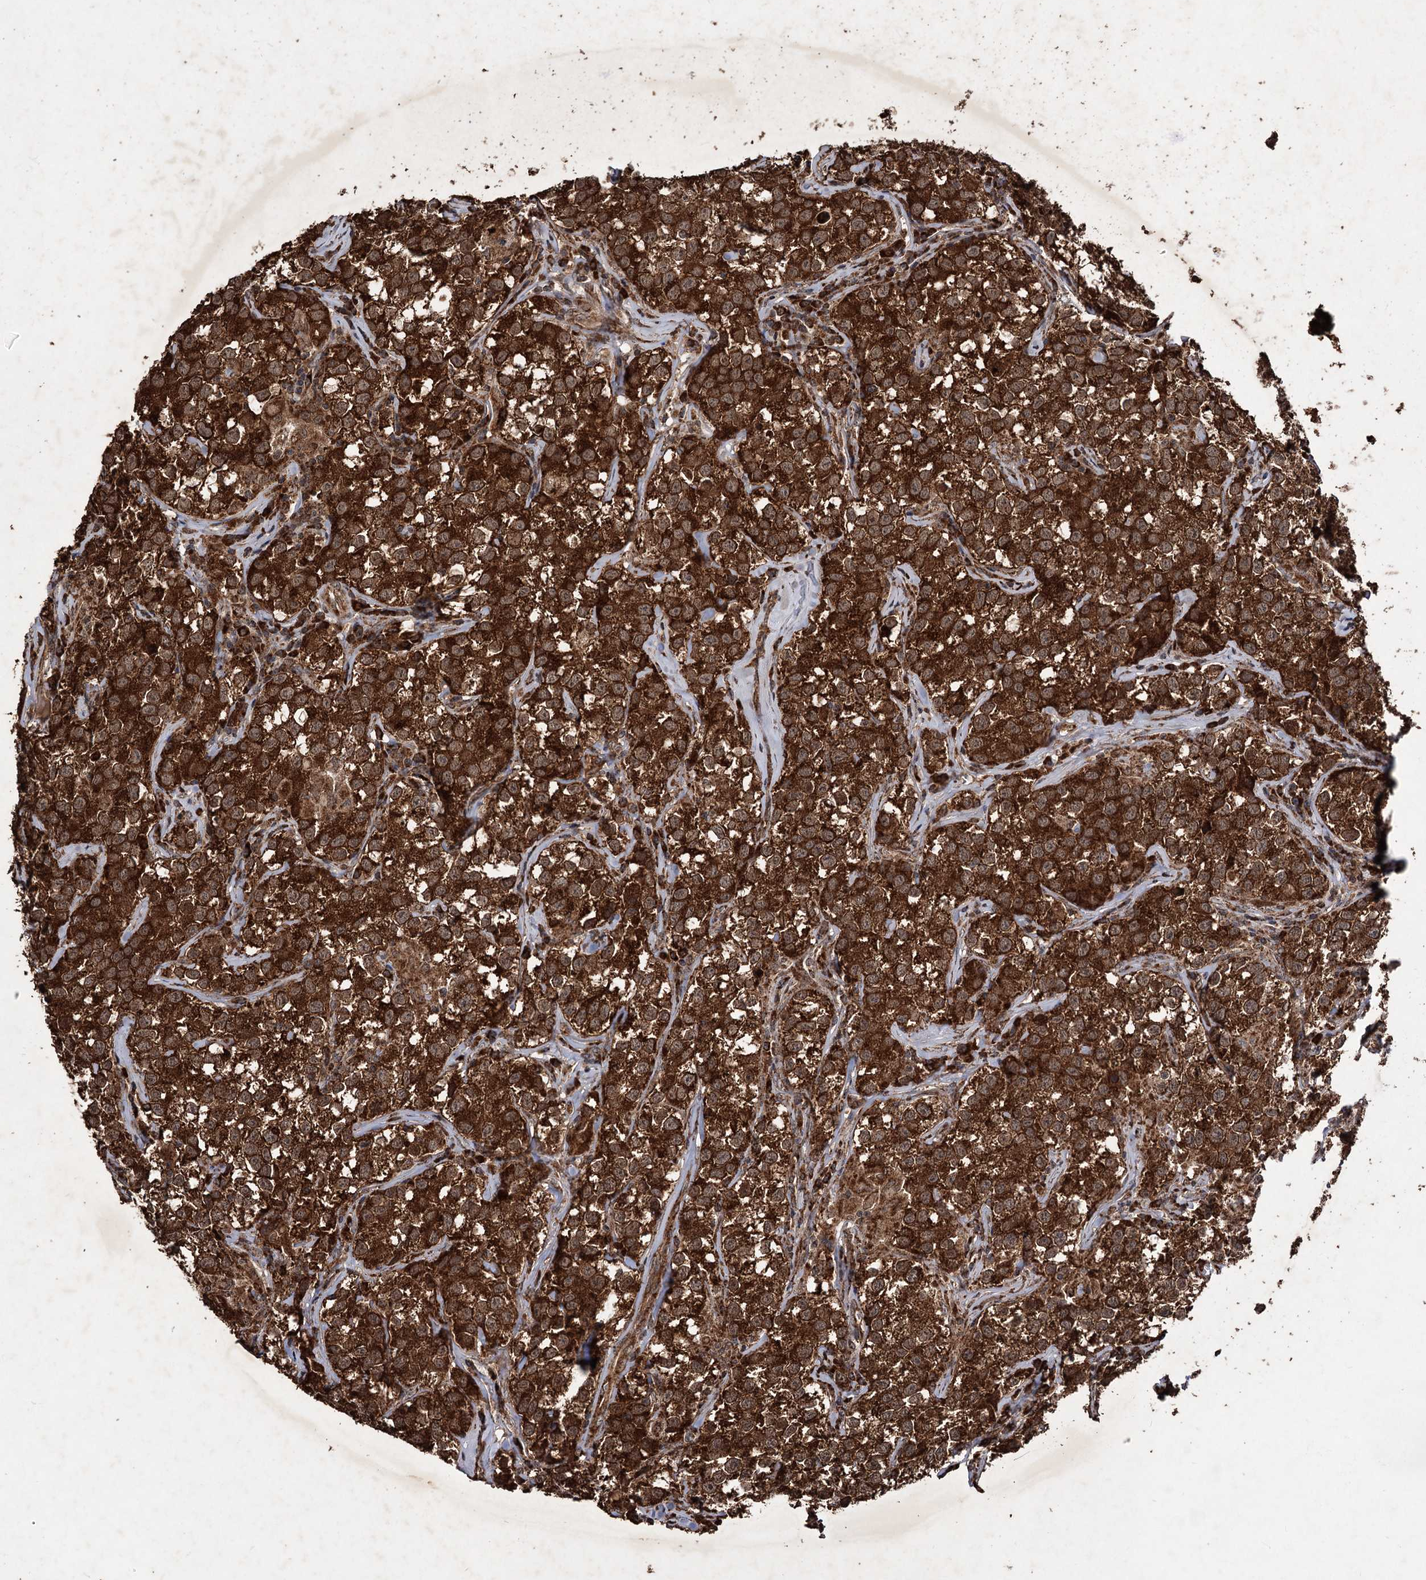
{"staining": {"intensity": "strong", "quantity": ">75%", "location": "cytoplasmic/membranous"}, "tissue": "testis cancer", "cell_type": "Tumor cells", "image_type": "cancer", "snomed": [{"axis": "morphology", "description": "Seminoma, NOS"}, {"axis": "morphology", "description": "Carcinoma, Embryonal, NOS"}, {"axis": "topography", "description": "Testis"}], "caption": "High-magnification brightfield microscopy of testis cancer stained with DAB (brown) and counterstained with hematoxylin (blue). tumor cells exhibit strong cytoplasmic/membranous staining is appreciated in approximately>75% of cells. The staining is performed using DAB (3,3'-diaminobenzidine) brown chromogen to label protein expression. The nuclei are counter-stained blue using hematoxylin.", "gene": "IPO4", "patient": {"sex": "male", "age": 43}}